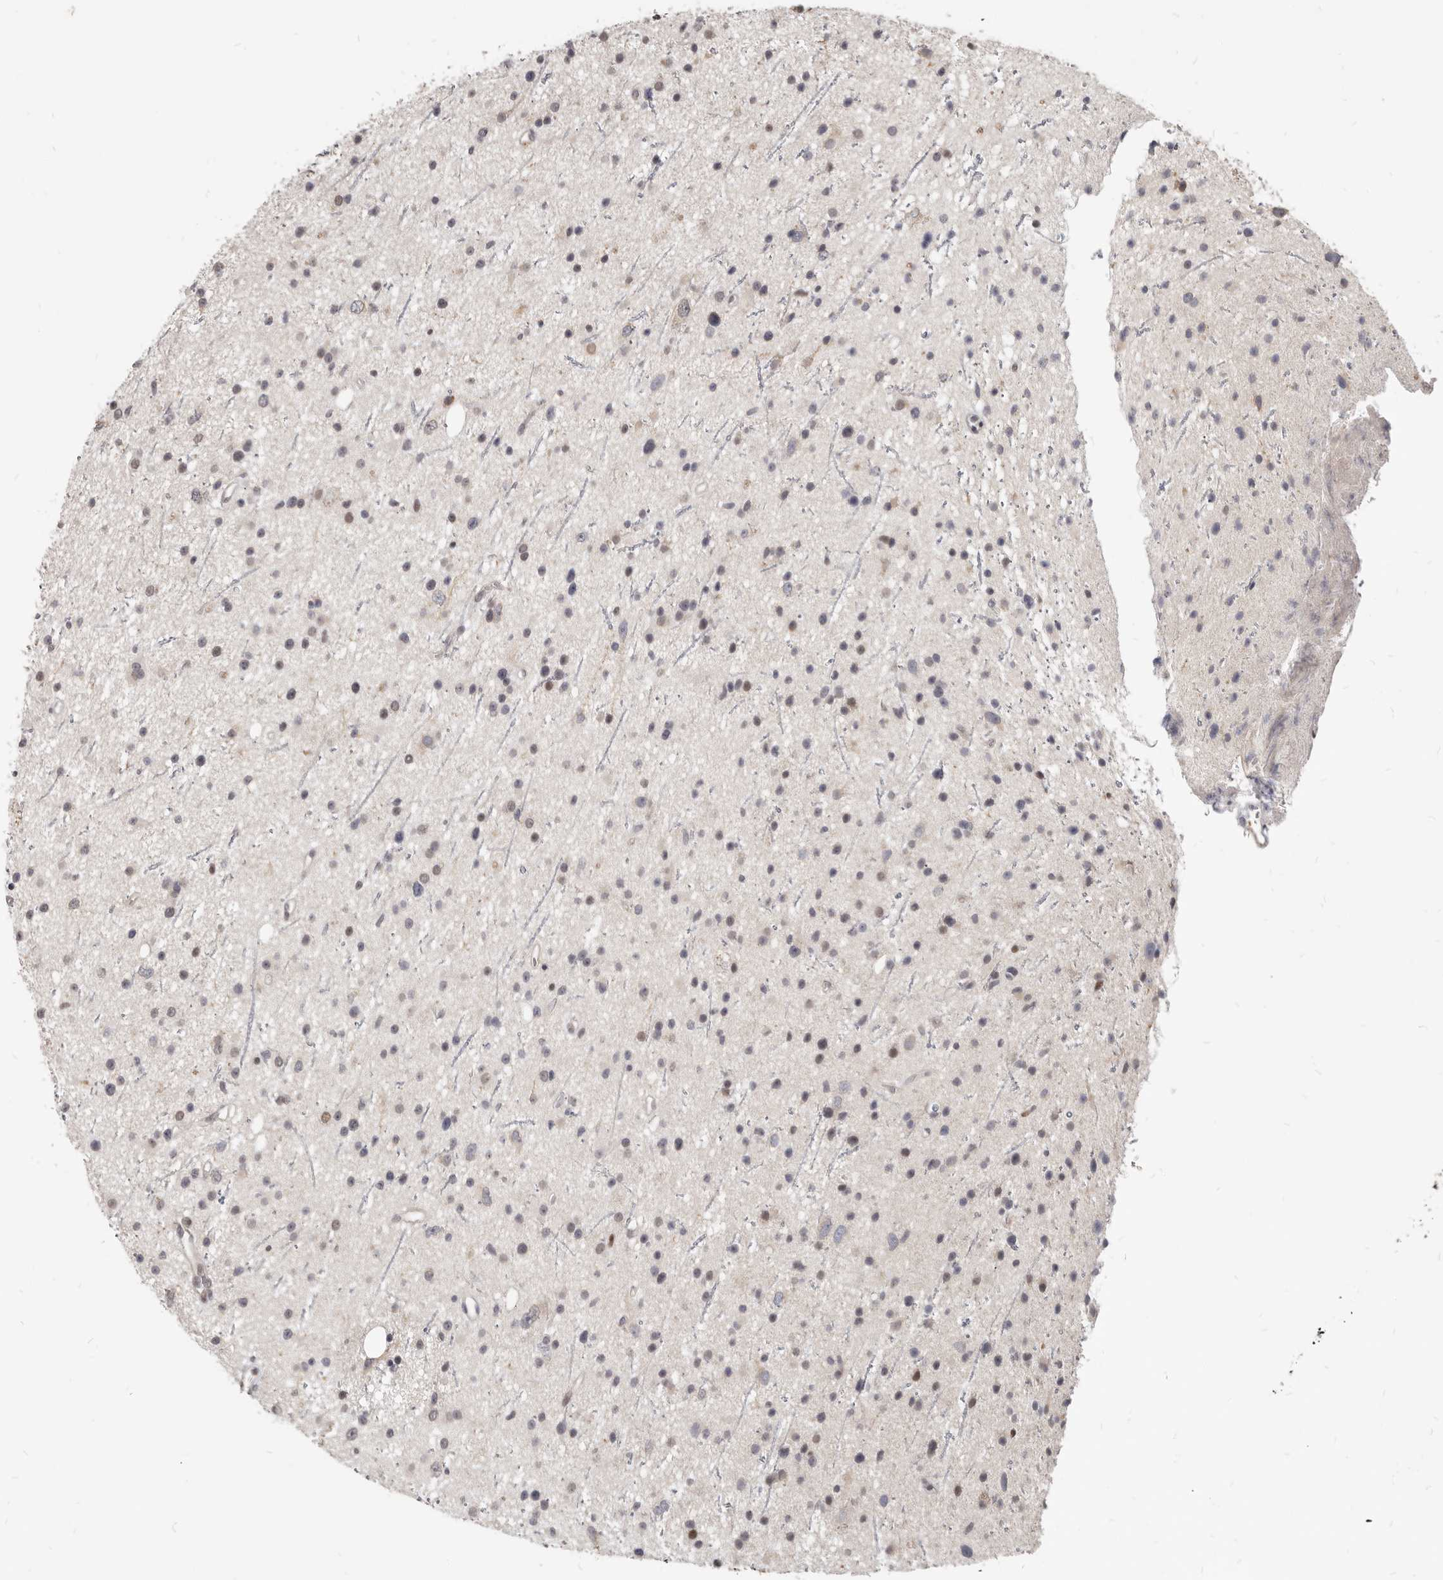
{"staining": {"intensity": "weak", "quantity": "<25%", "location": "nuclear"}, "tissue": "glioma", "cell_type": "Tumor cells", "image_type": "cancer", "snomed": [{"axis": "morphology", "description": "Glioma, malignant, Low grade"}, {"axis": "topography", "description": "Cerebral cortex"}], "caption": "IHC micrograph of neoplastic tissue: glioma stained with DAB displays no significant protein positivity in tumor cells.", "gene": "ATF5", "patient": {"sex": "female", "age": 39}}